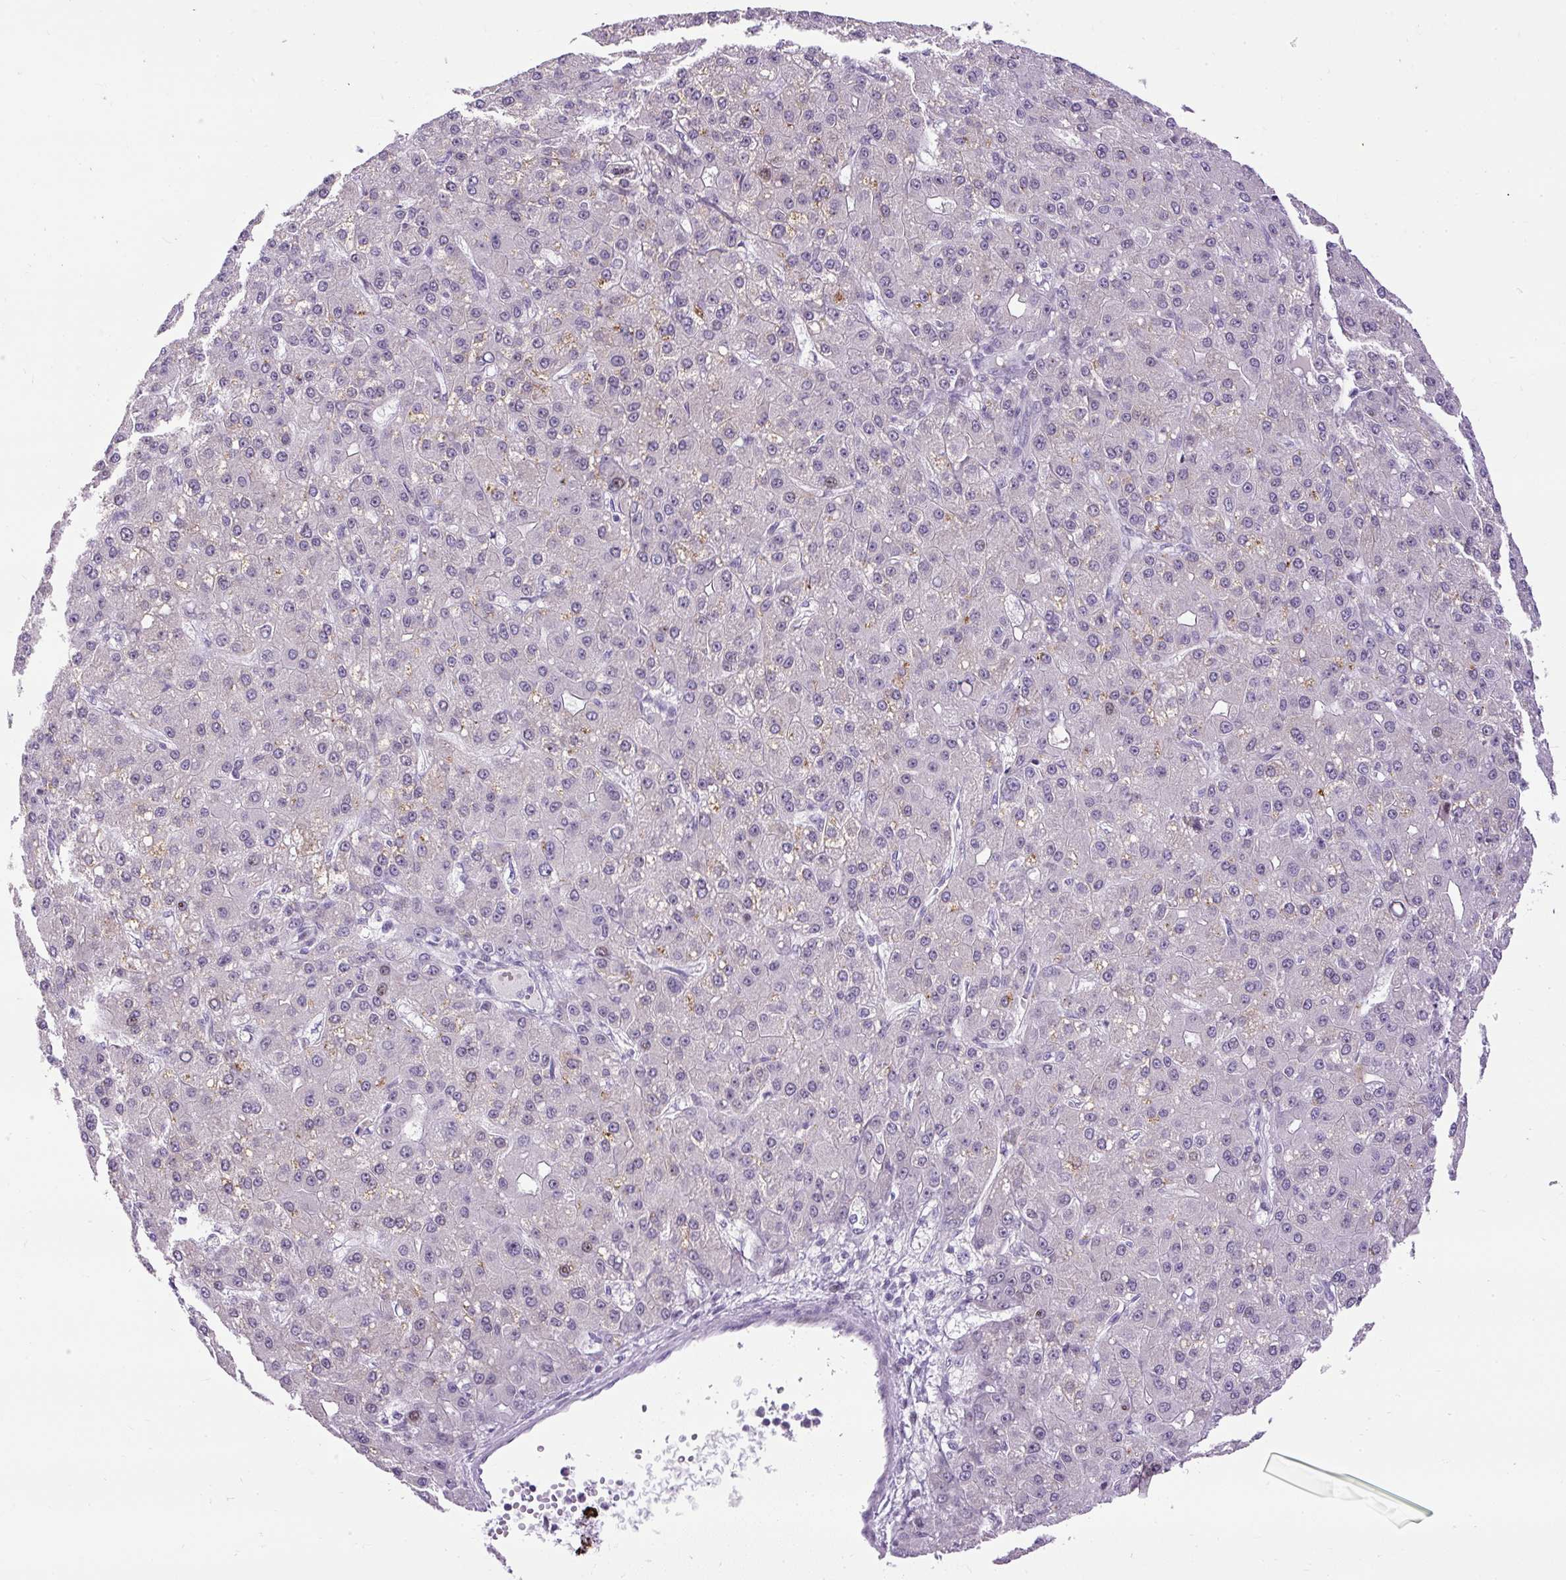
{"staining": {"intensity": "moderate", "quantity": "<25%", "location": "nuclear"}, "tissue": "liver cancer", "cell_type": "Tumor cells", "image_type": "cancer", "snomed": [{"axis": "morphology", "description": "Carcinoma, Hepatocellular, NOS"}, {"axis": "topography", "description": "Liver"}], "caption": "About <25% of tumor cells in hepatocellular carcinoma (liver) reveal moderate nuclear protein expression as visualized by brown immunohistochemical staining.", "gene": "ARHGEF18", "patient": {"sex": "male", "age": 67}}